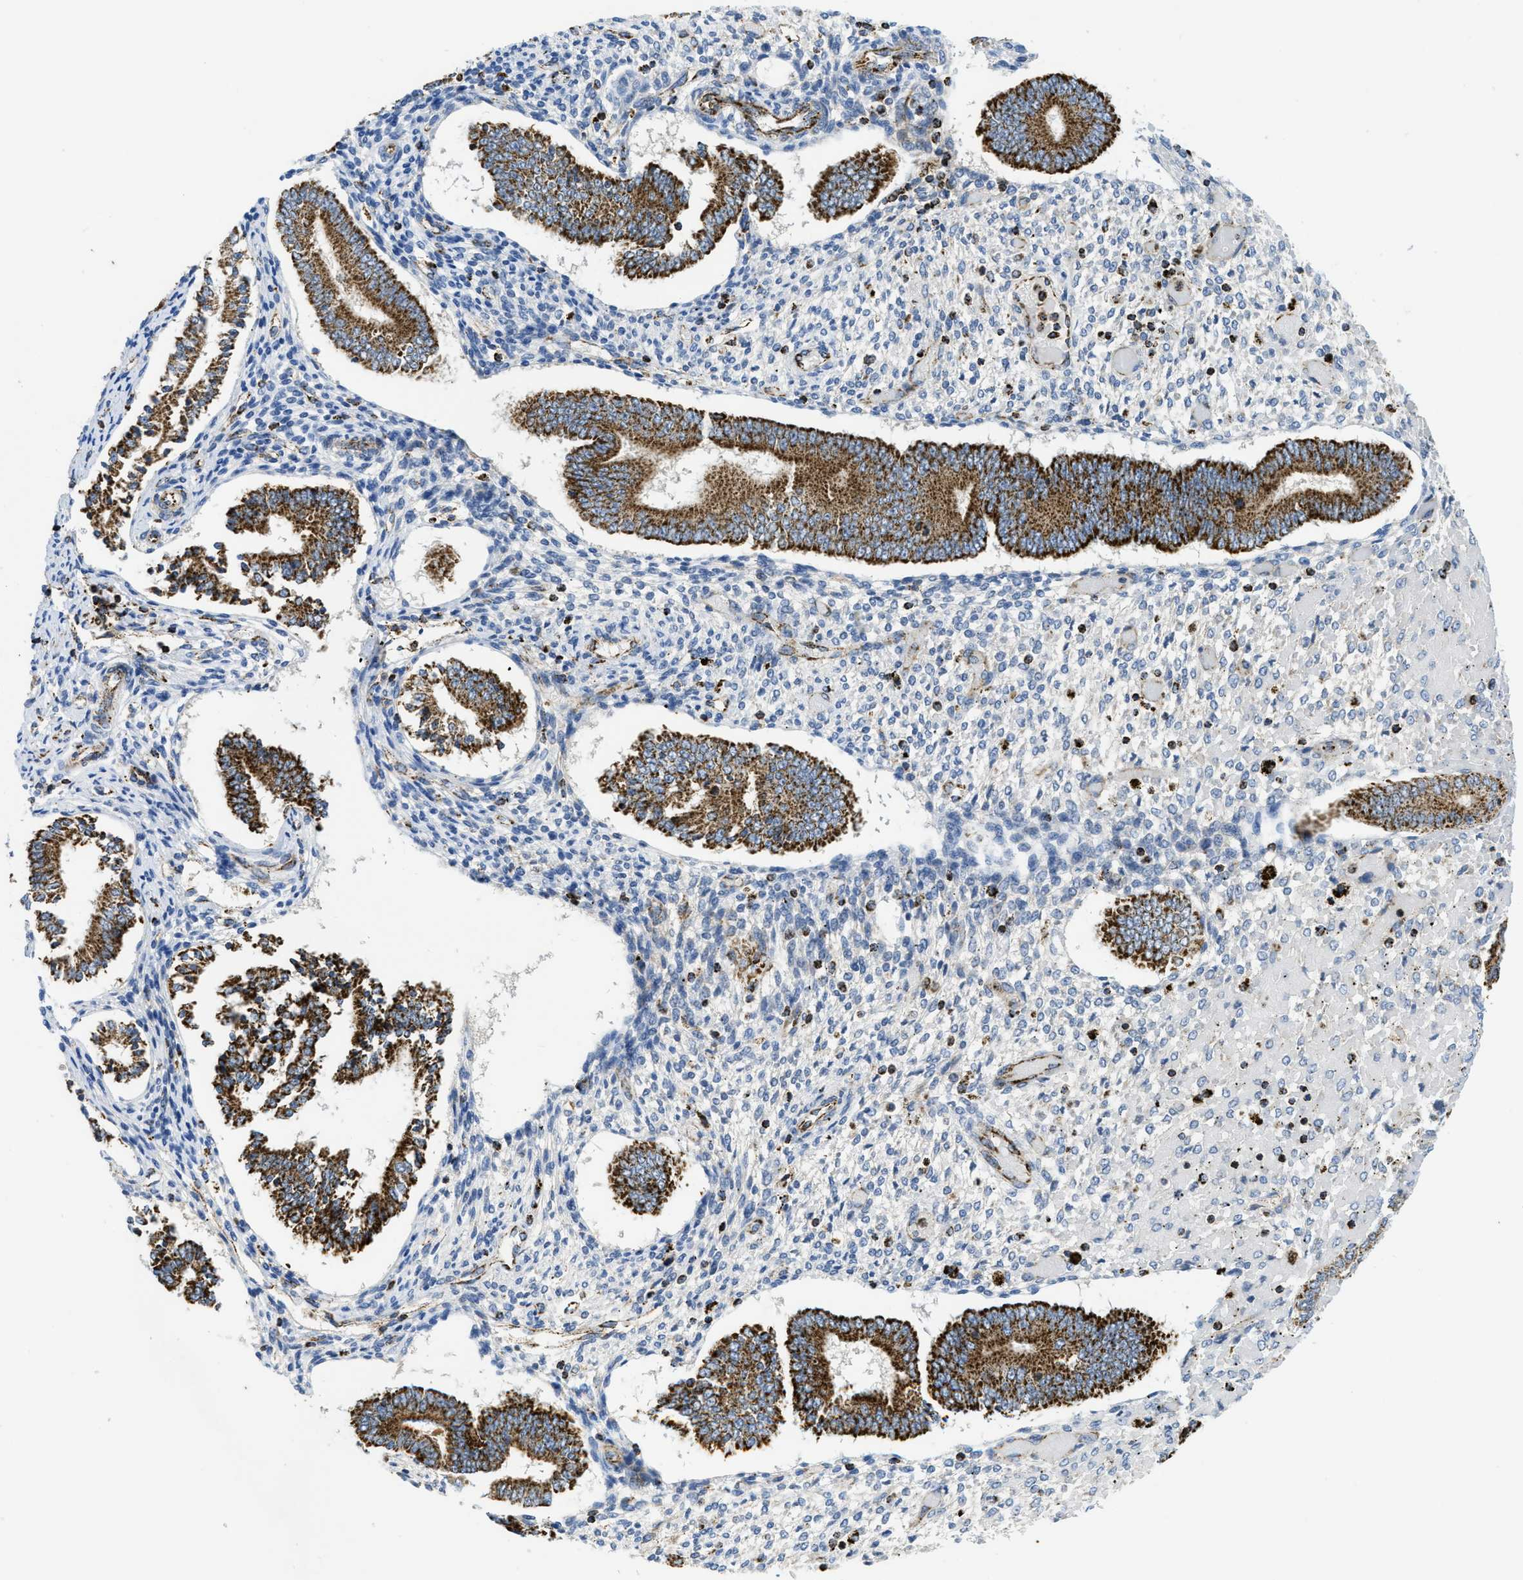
{"staining": {"intensity": "strong", "quantity": "<25%", "location": "cytoplasmic/membranous"}, "tissue": "endometrium", "cell_type": "Cells in endometrial stroma", "image_type": "normal", "snomed": [{"axis": "morphology", "description": "Normal tissue, NOS"}, {"axis": "topography", "description": "Endometrium"}], "caption": "Immunohistochemical staining of benign human endometrium exhibits <25% levels of strong cytoplasmic/membranous protein expression in approximately <25% of cells in endometrial stroma.", "gene": "SQOR", "patient": {"sex": "female", "age": 42}}